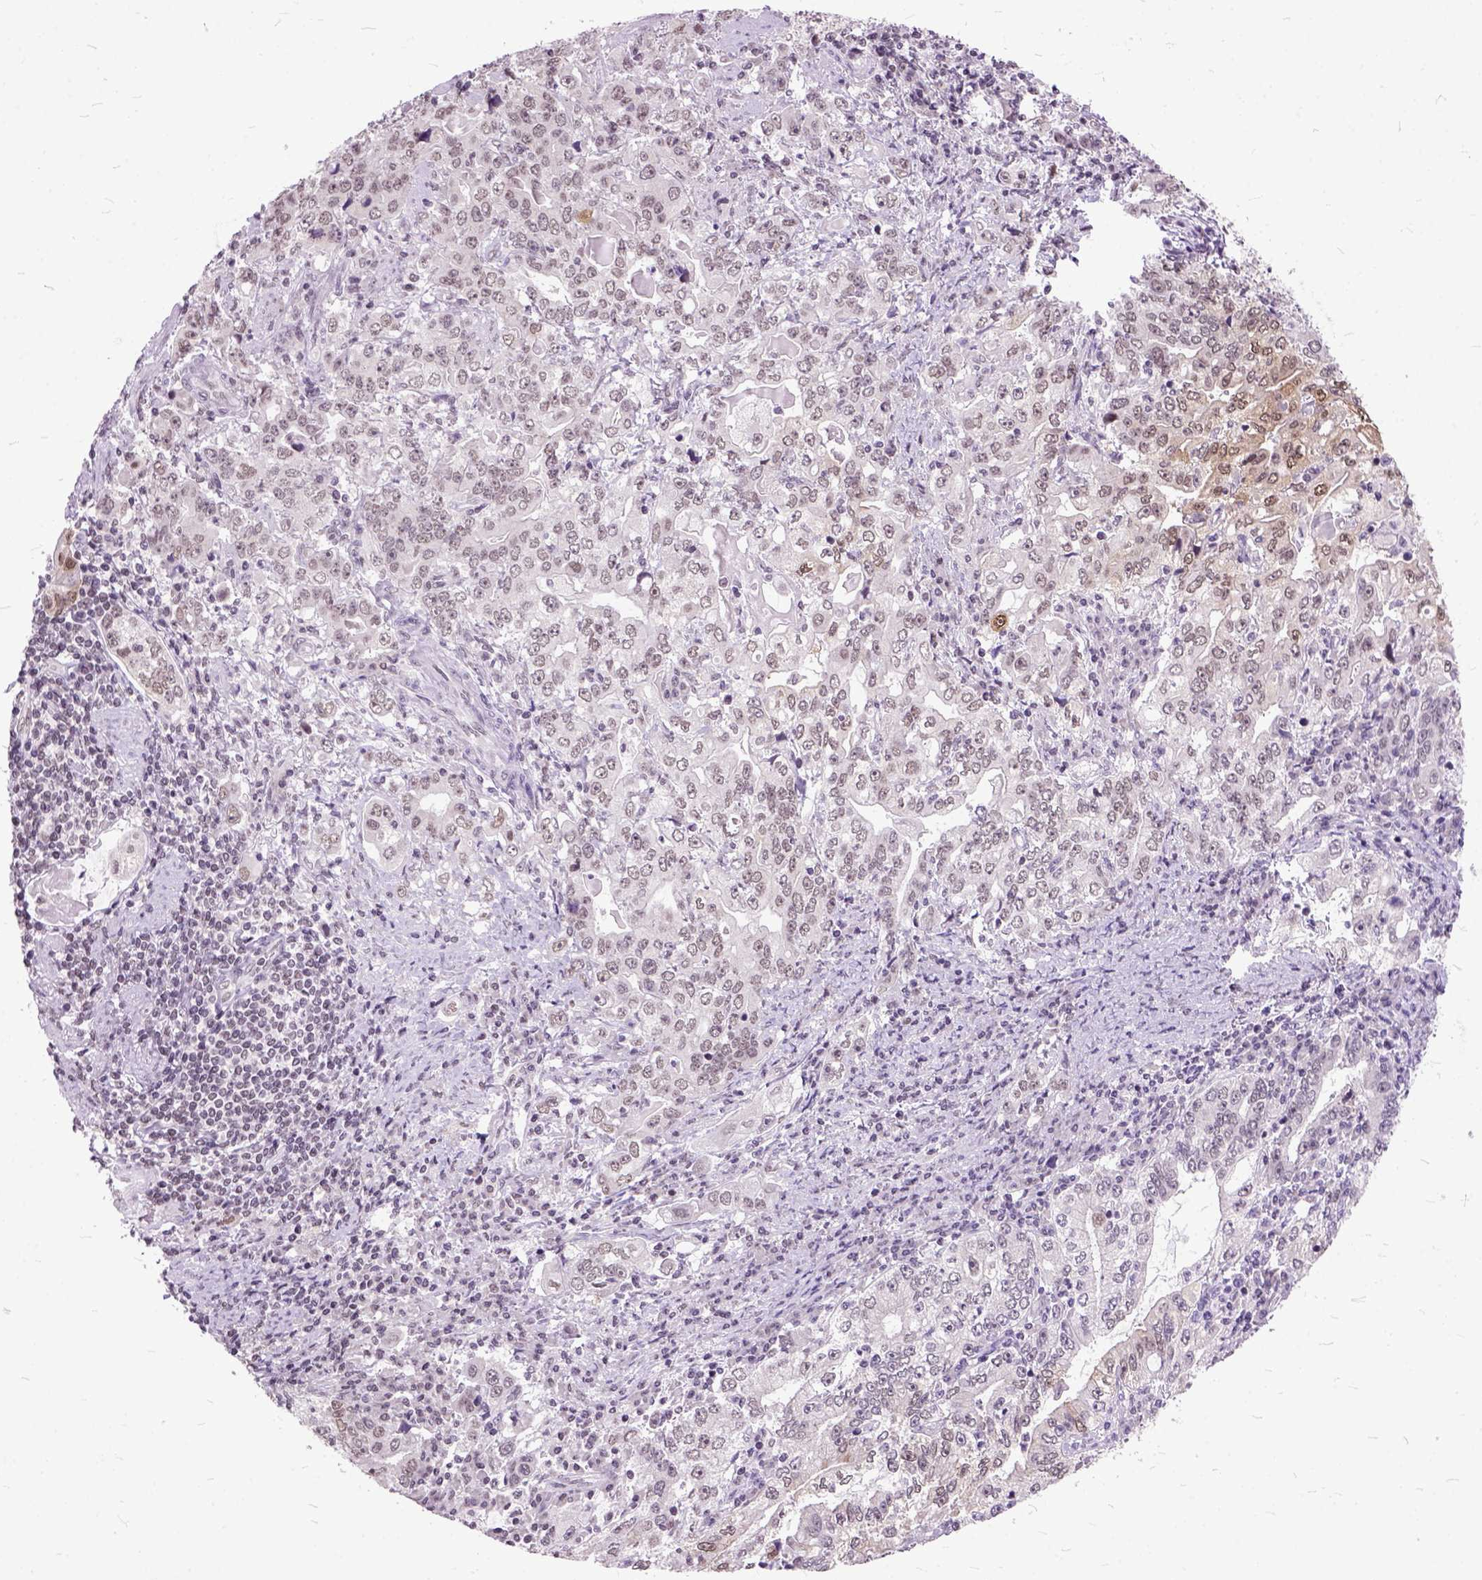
{"staining": {"intensity": "weak", "quantity": "25%-75%", "location": "nuclear"}, "tissue": "stomach cancer", "cell_type": "Tumor cells", "image_type": "cancer", "snomed": [{"axis": "morphology", "description": "Adenocarcinoma, NOS"}, {"axis": "topography", "description": "Stomach, lower"}], "caption": "An image of human stomach cancer stained for a protein shows weak nuclear brown staining in tumor cells. (DAB (3,3'-diaminobenzidine) IHC with brightfield microscopy, high magnification).", "gene": "ORC5", "patient": {"sex": "female", "age": 72}}